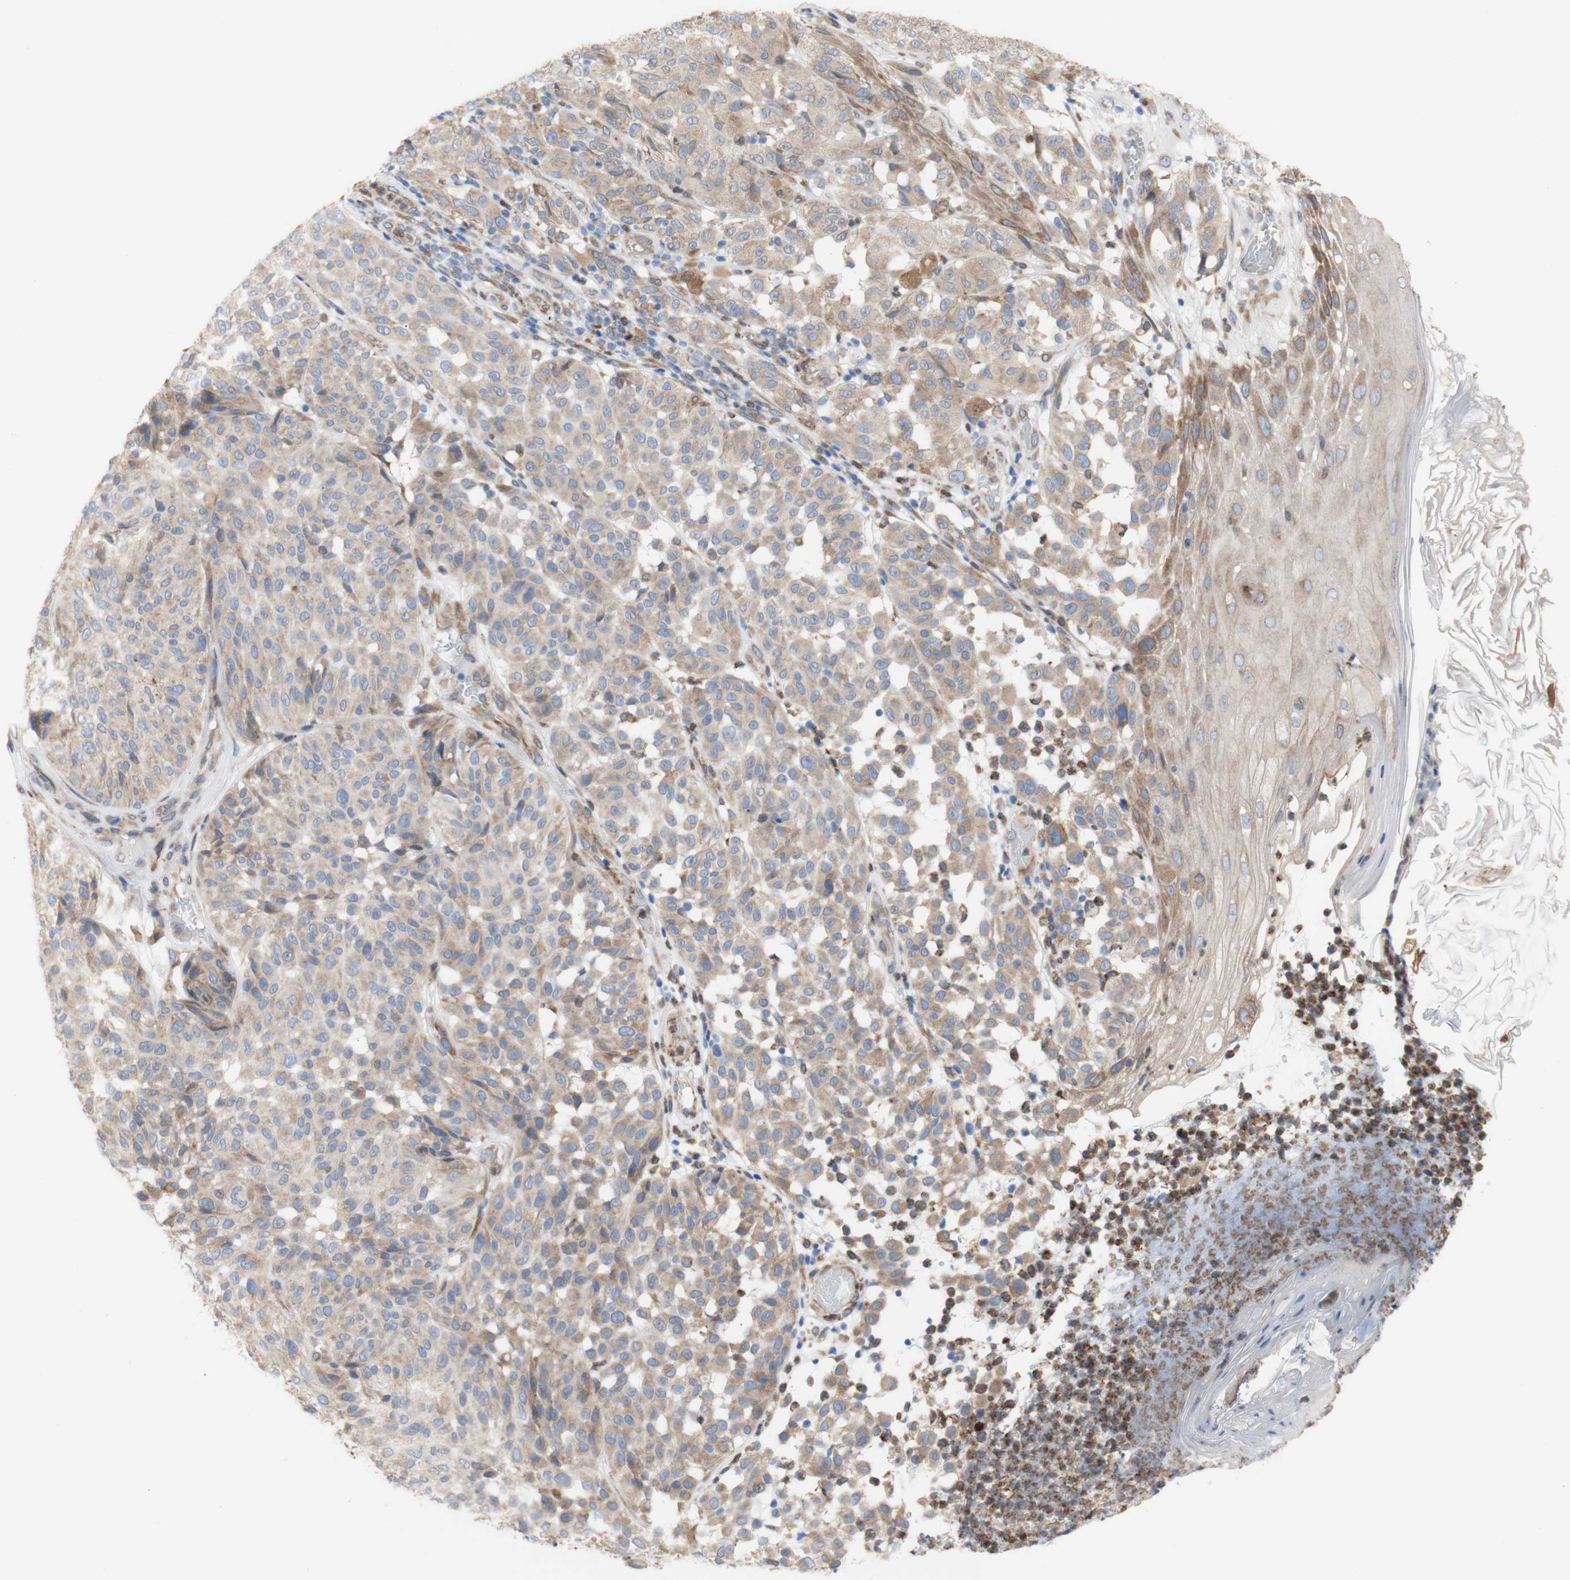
{"staining": {"intensity": "weak", "quantity": ">75%", "location": "cytoplasmic/membranous"}, "tissue": "melanoma", "cell_type": "Tumor cells", "image_type": "cancer", "snomed": [{"axis": "morphology", "description": "Malignant melanoma, NOS"}, {"axis": "topography", "description": "Skin"}], "caption": "Immunohistochemistry (DAB) staining of human malignant melanoma exhibits weak cytoplasmic/membranous protein expression in about >75% of tumor cells. (Brightfield microscopy of DAB IHC at high magnification).", "gene": "ERLIN1", "patient": {"sex": "female", "age": 46}}